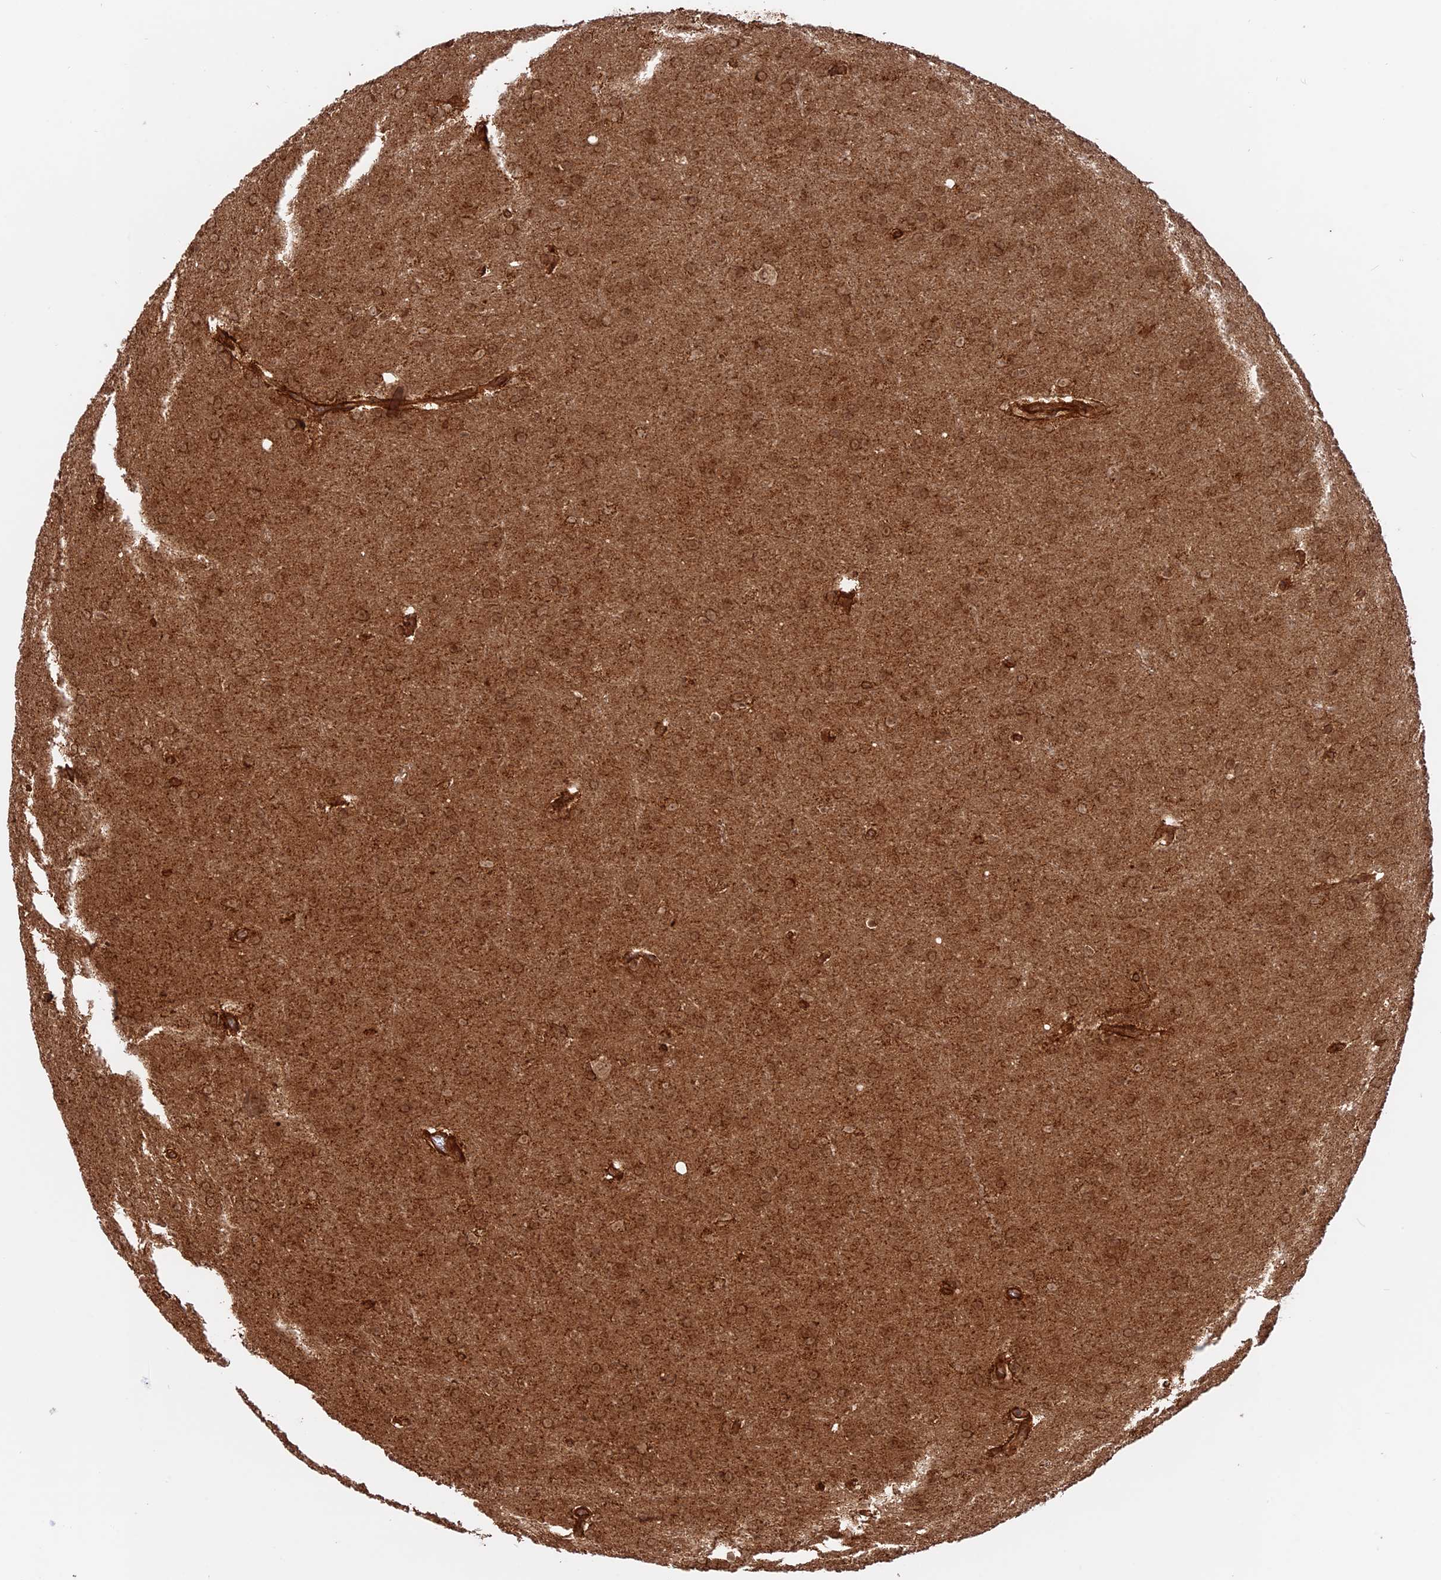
{"staining": {"intensity": "moderate", "quantity": ">75%", "location": "cytoplasmic/membranous,nuclear"}, "tissue": "glioma", "cell_type": "Tumor cells", "image_type": "cancer", "snomed": [{"axis": "morphology", "description": "Glioma, malignant, Low grade"}, {"axis": "topography", "description": "Brain"}], "caption": "Immunohistochemical staining of glioma reveals moderate cytoplasmic/membranous and nuclear protein positivity in about >75% of tumor cells.", "gene": "CCDC174", "patient": {"sex": "female", "age": 32}}